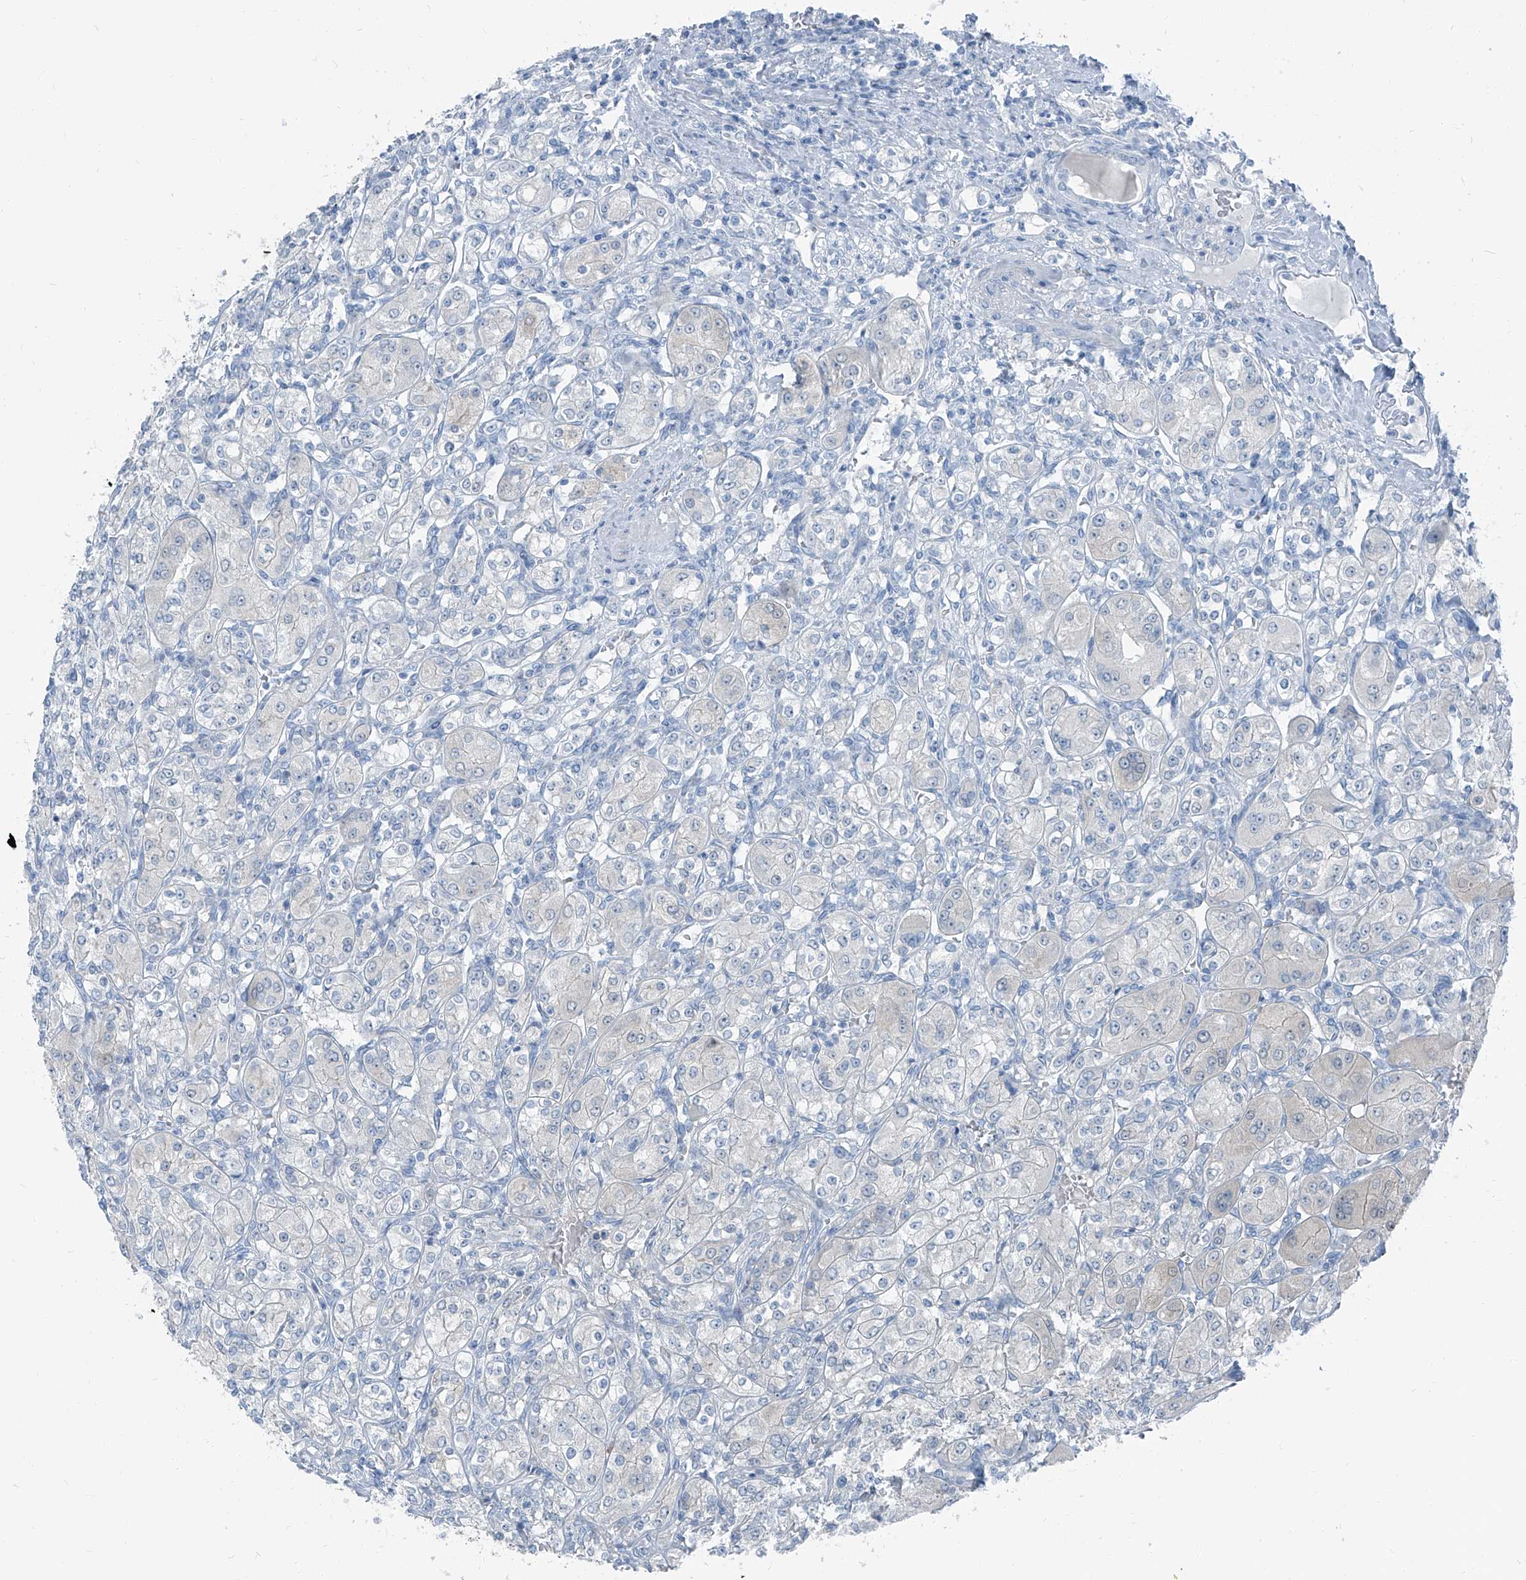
{"staining": {"intensity": "negative", "quantity": "none", "location": "none"}, "tissue": "renal cancer", "cell_type": "Tumor cells", "image_type": "cancer", "snomed": [{"axis": "morphology", "description": "Adenocarcinoma, NOS"}, {"axis": "topography", "description": "Kidney"}], "caption": "Human renal cancer (adenocarcinoma) stained for a protein using IHC reveals no staining in tumor cells.", "gene": "RGN", "patient": {"sex": "male", "age": 77}}